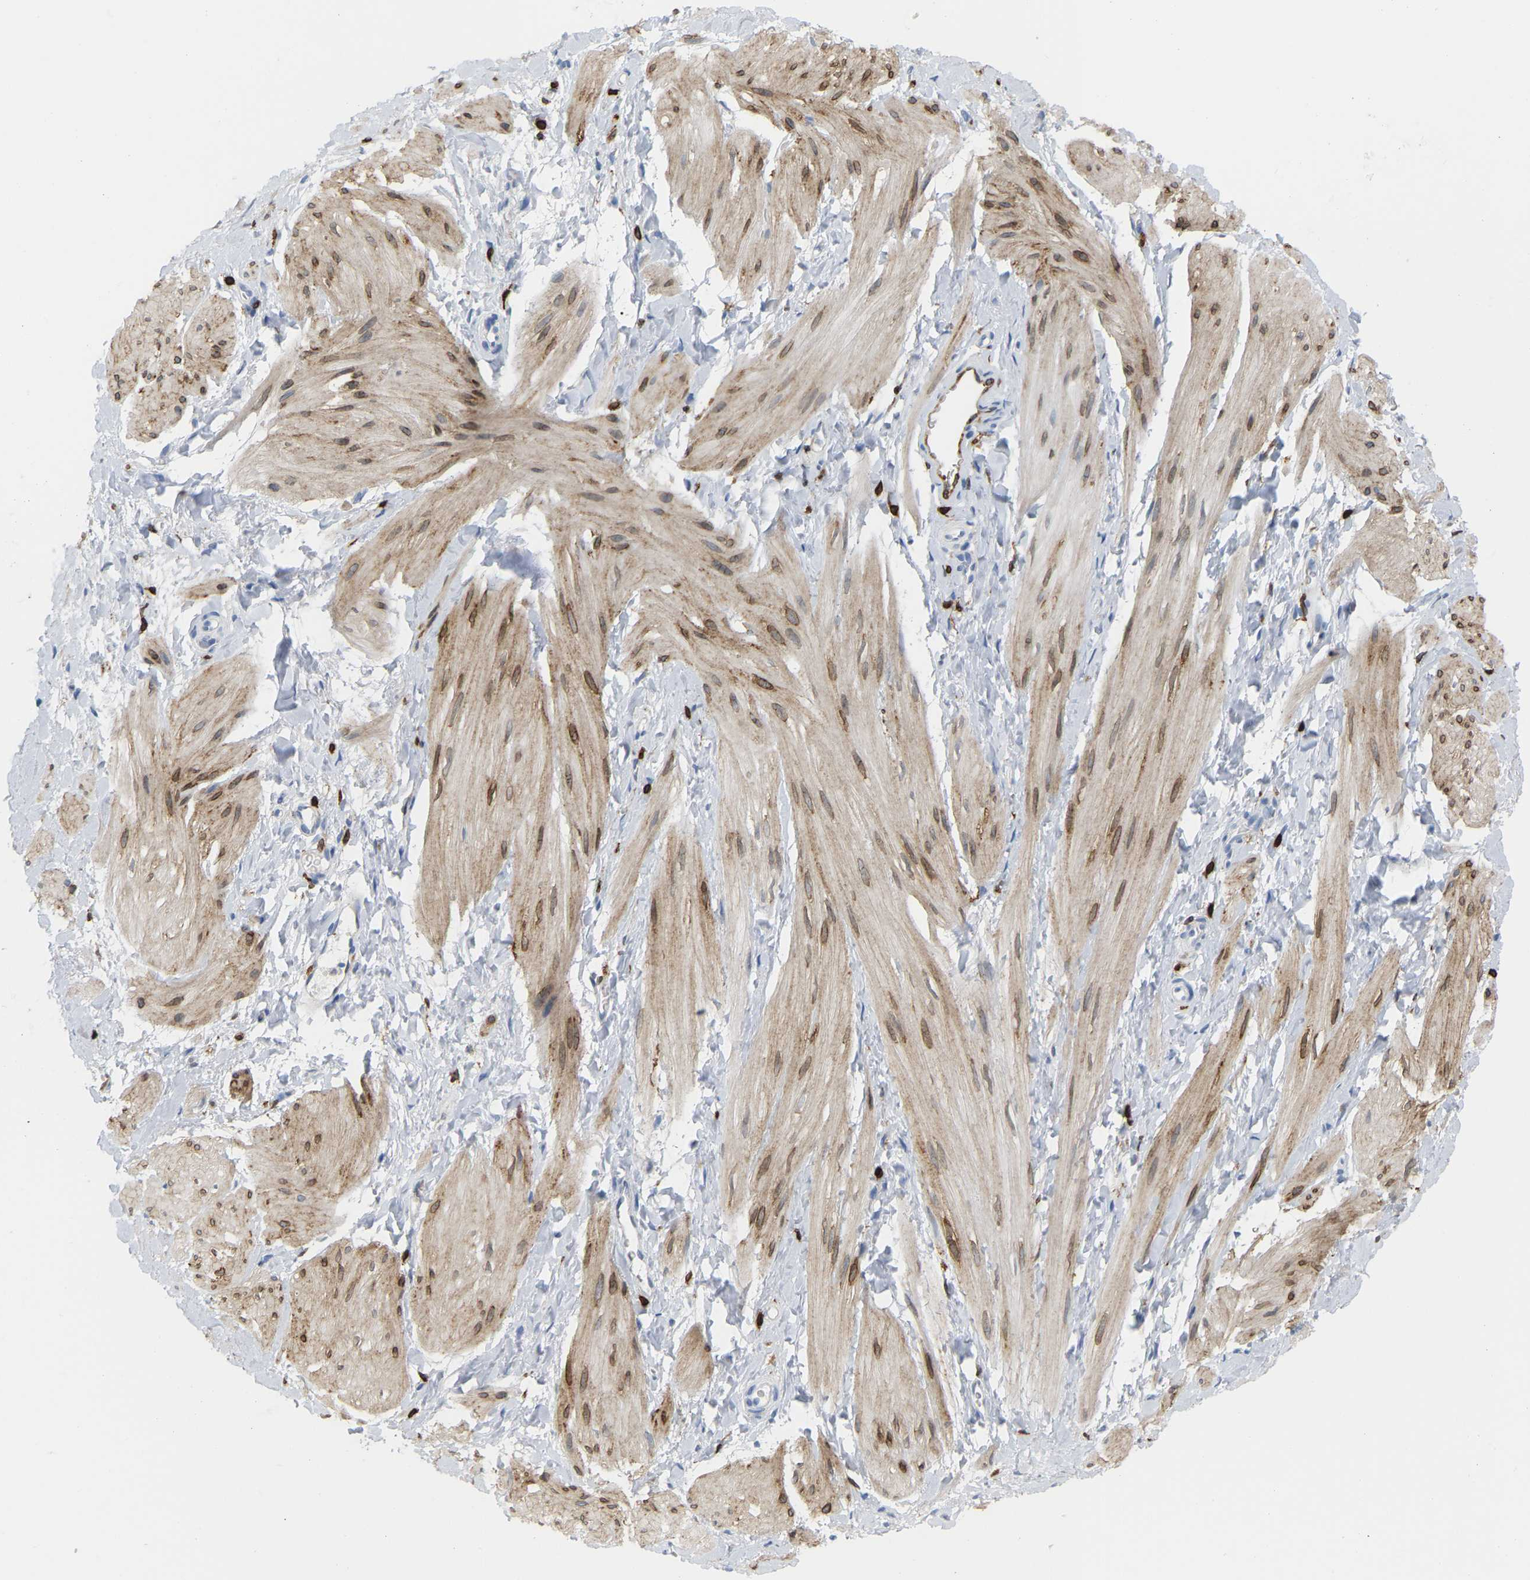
{"staining": {"intensity": "moderate", "quantity": "25%-75%", "location": "cytoplasmic/membranous"}, "tissue": "smooth muscle", "cell_type": "Smooth muscle cells", "image_type": "normal", "snomed": [{"axis": "morphology", "description": "Normal tissue, NOS"}, {"axis": "topography", "description": "Smooth muscle"}], "caption": "Normal smooth muscle reveals moderate cytoplasmic/membranous expression in about 25%-75% of smooth muscle cells, visualized by immunohistochemistry. (brown staining indicates protein expression, while blue staining denotes nuclei).", "gene": "PTGS1", "patient": {"sex": "male", "age": 16}}